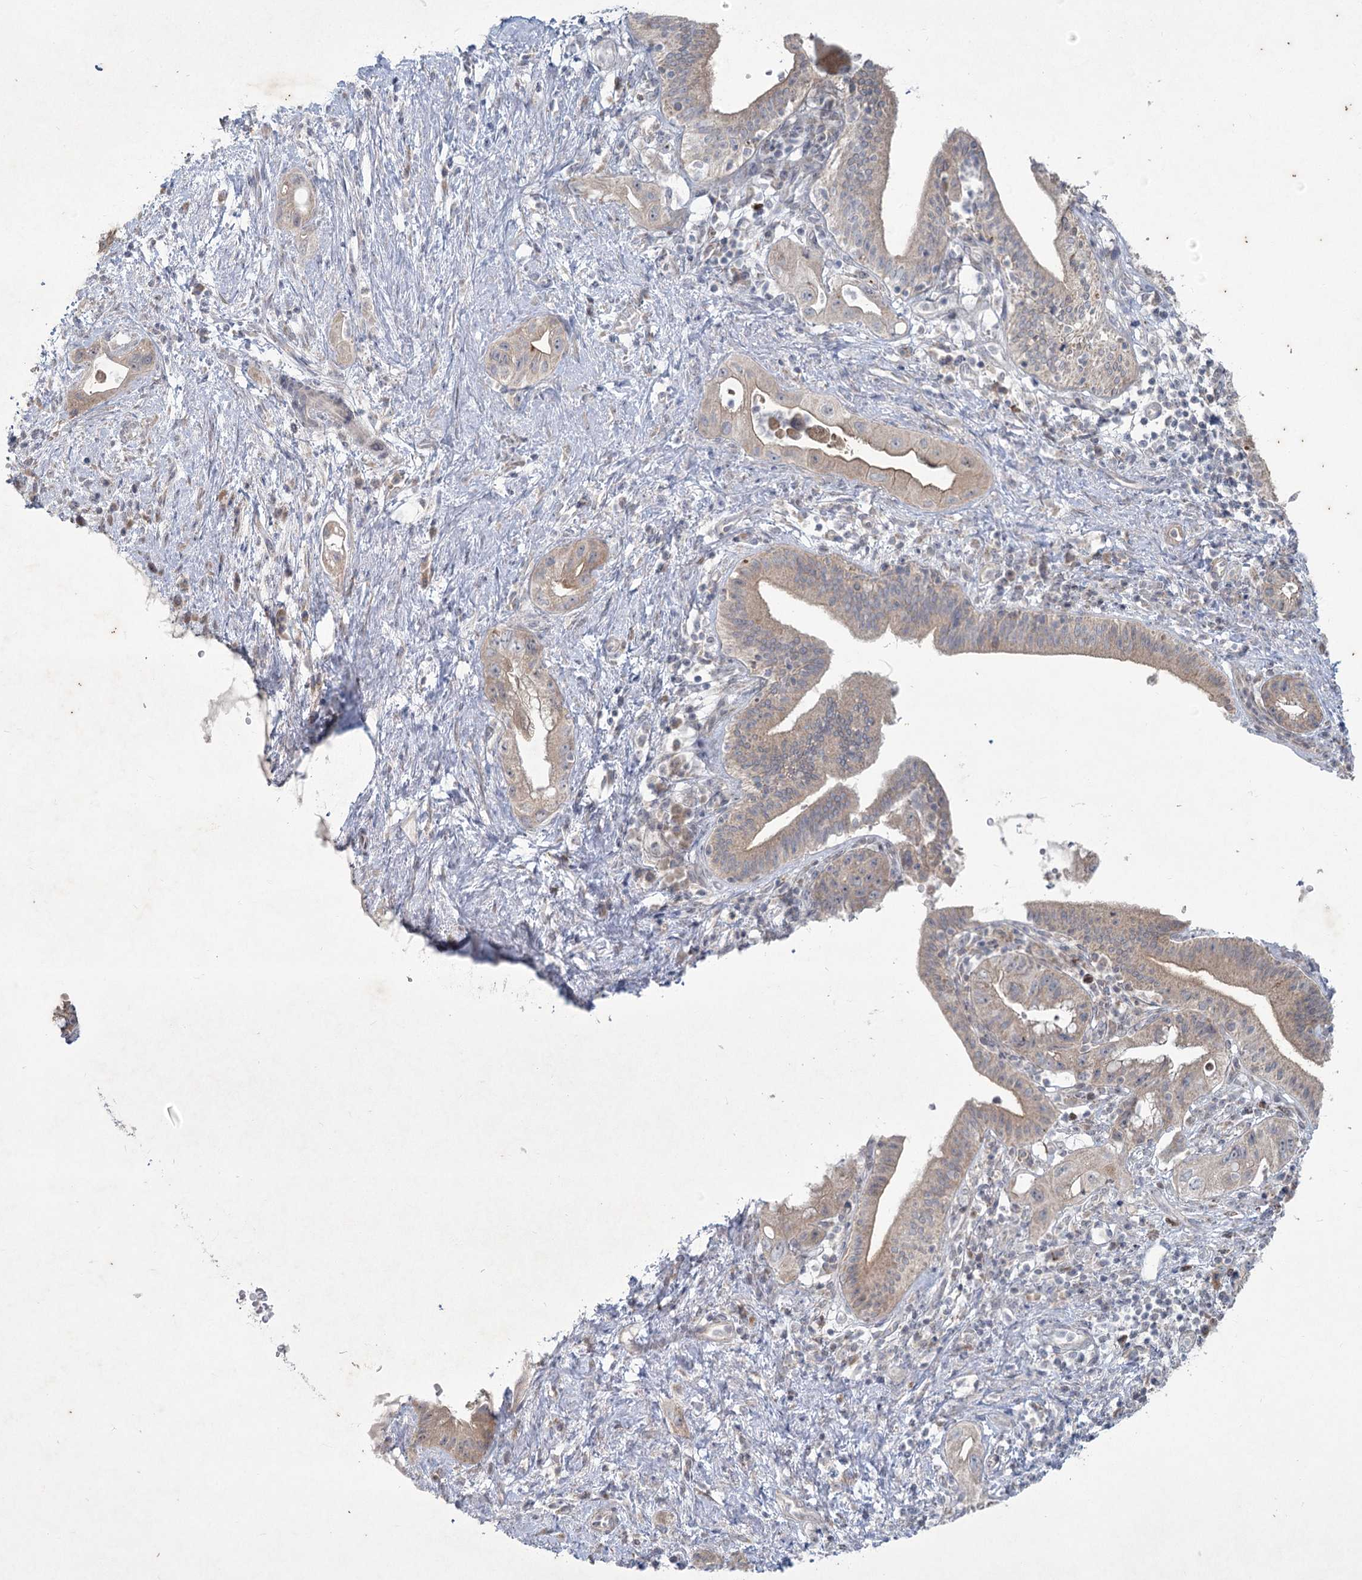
{"staining": {"intensity": "weak", "quantity": "25%-75%", "location": "cytoplasmic/membranous"}, "tissue": "pancreatic cancer", "cell_type": "Tumor cells", "image_type": "cancer", "snomed": [{"axis": "morphology", "description": "Adenocarcinoma, NOS"}, {"axis": "topography", "description": "Pancreas"}], "caption": "A photomicrograph showing weak cytoplasmic/membranous positivity in about 25%-75% of tumor cells in pancreatic cancer, as visualized by brown immunohistochemical staining.", "gene": "PLA2G12A", "patient": {"sex": "female", "age": 73}}